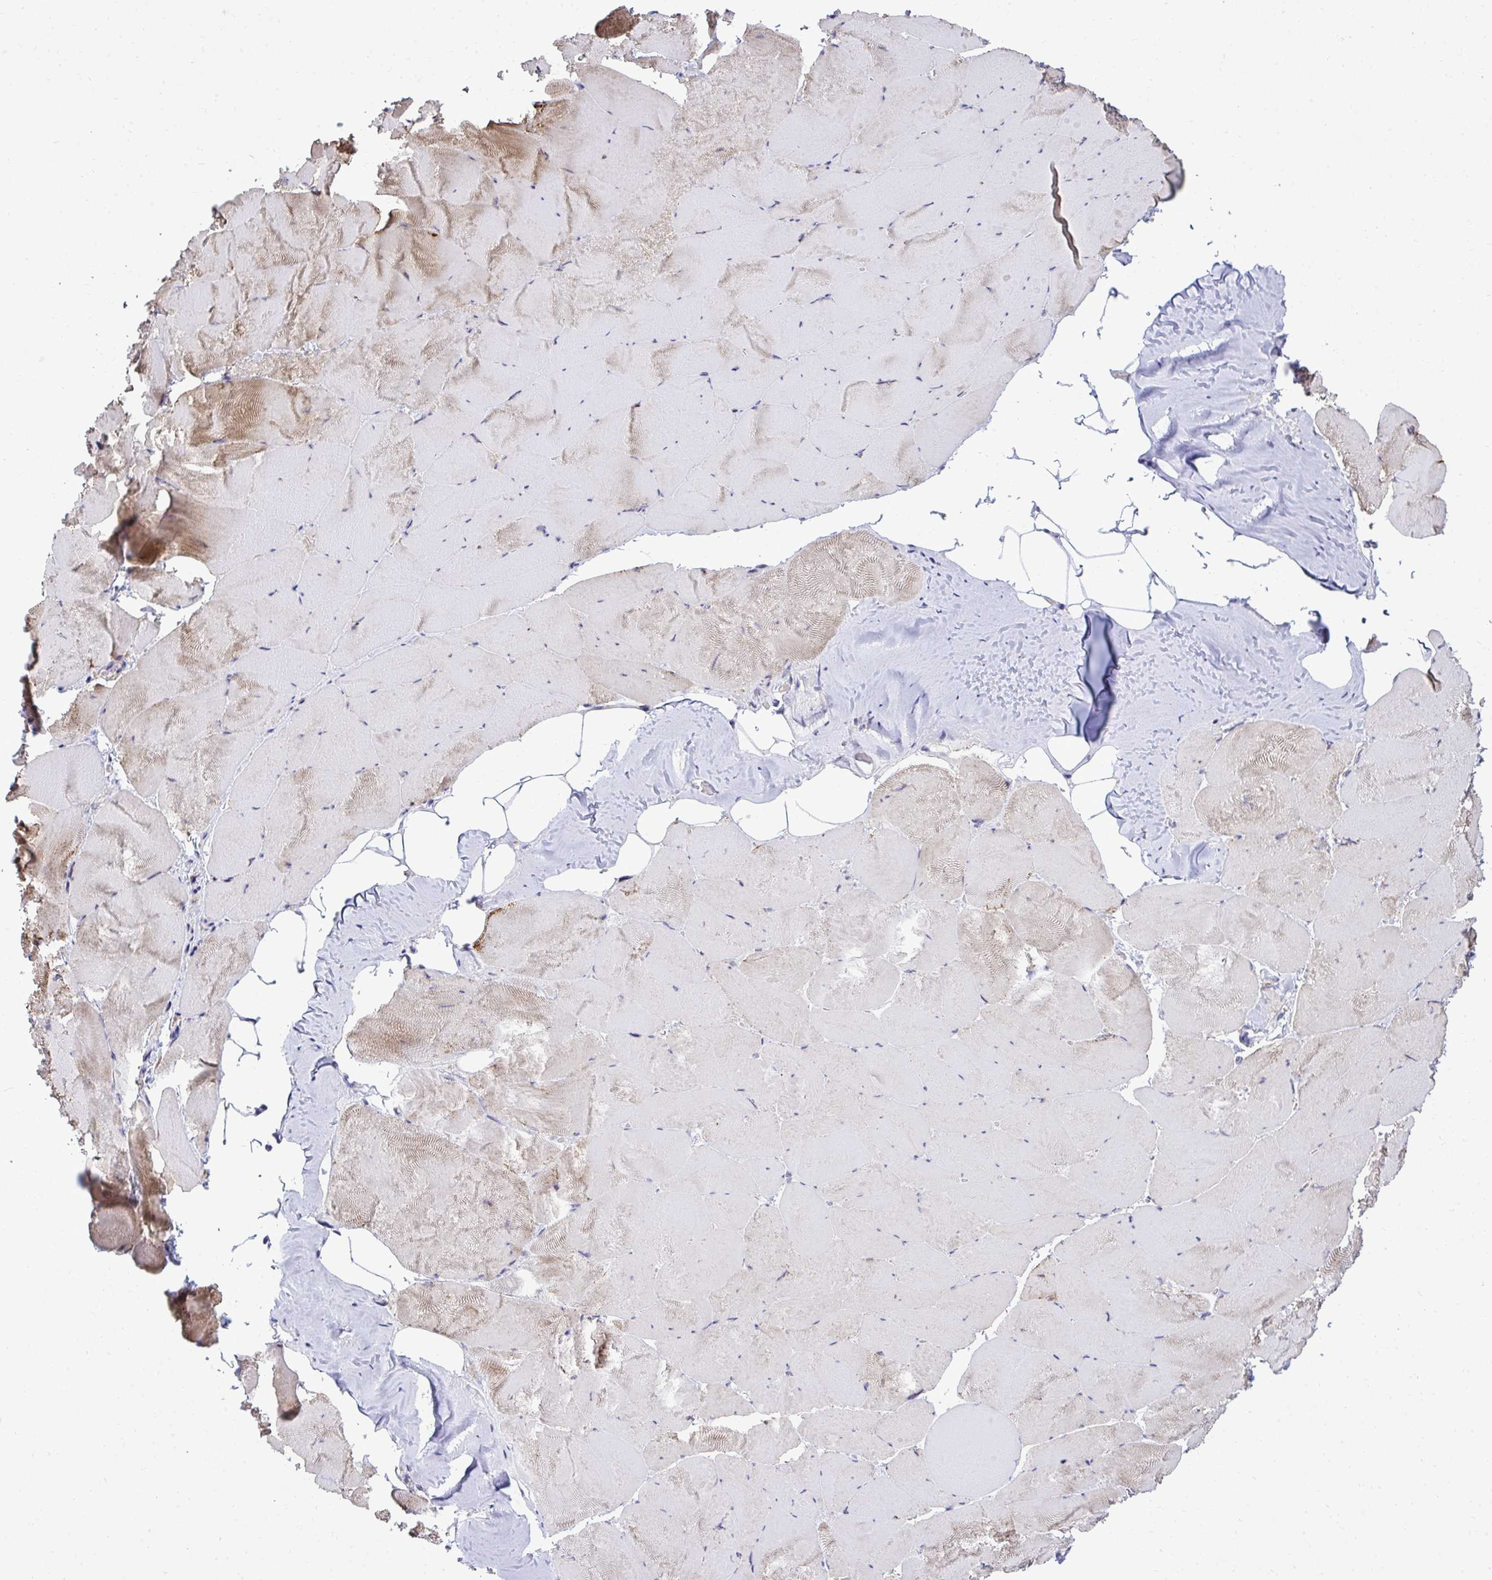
{"staining": {"intensity": "weak", "quantity": "<25%", "location": "cytoplasmic/membranous"}, "tissue": "skeletal muscle", "cell_type": "Myocytes", "image_type": "normal", "snomed": [{"axis": "morphology", "description": "Normal tissue, NOS"}, {"axis": "topography", "description": "Skeletal muscle"}], "caption": "Image shows no significant protein staining in myocytes of unremarkable skeletal muscle. (DAB (3,3'-diaminobenzidine) immunohistochemistry (IHC), high magnification).", "gene": "XAF1", "patient": {"sex": "female", "age": 64}}